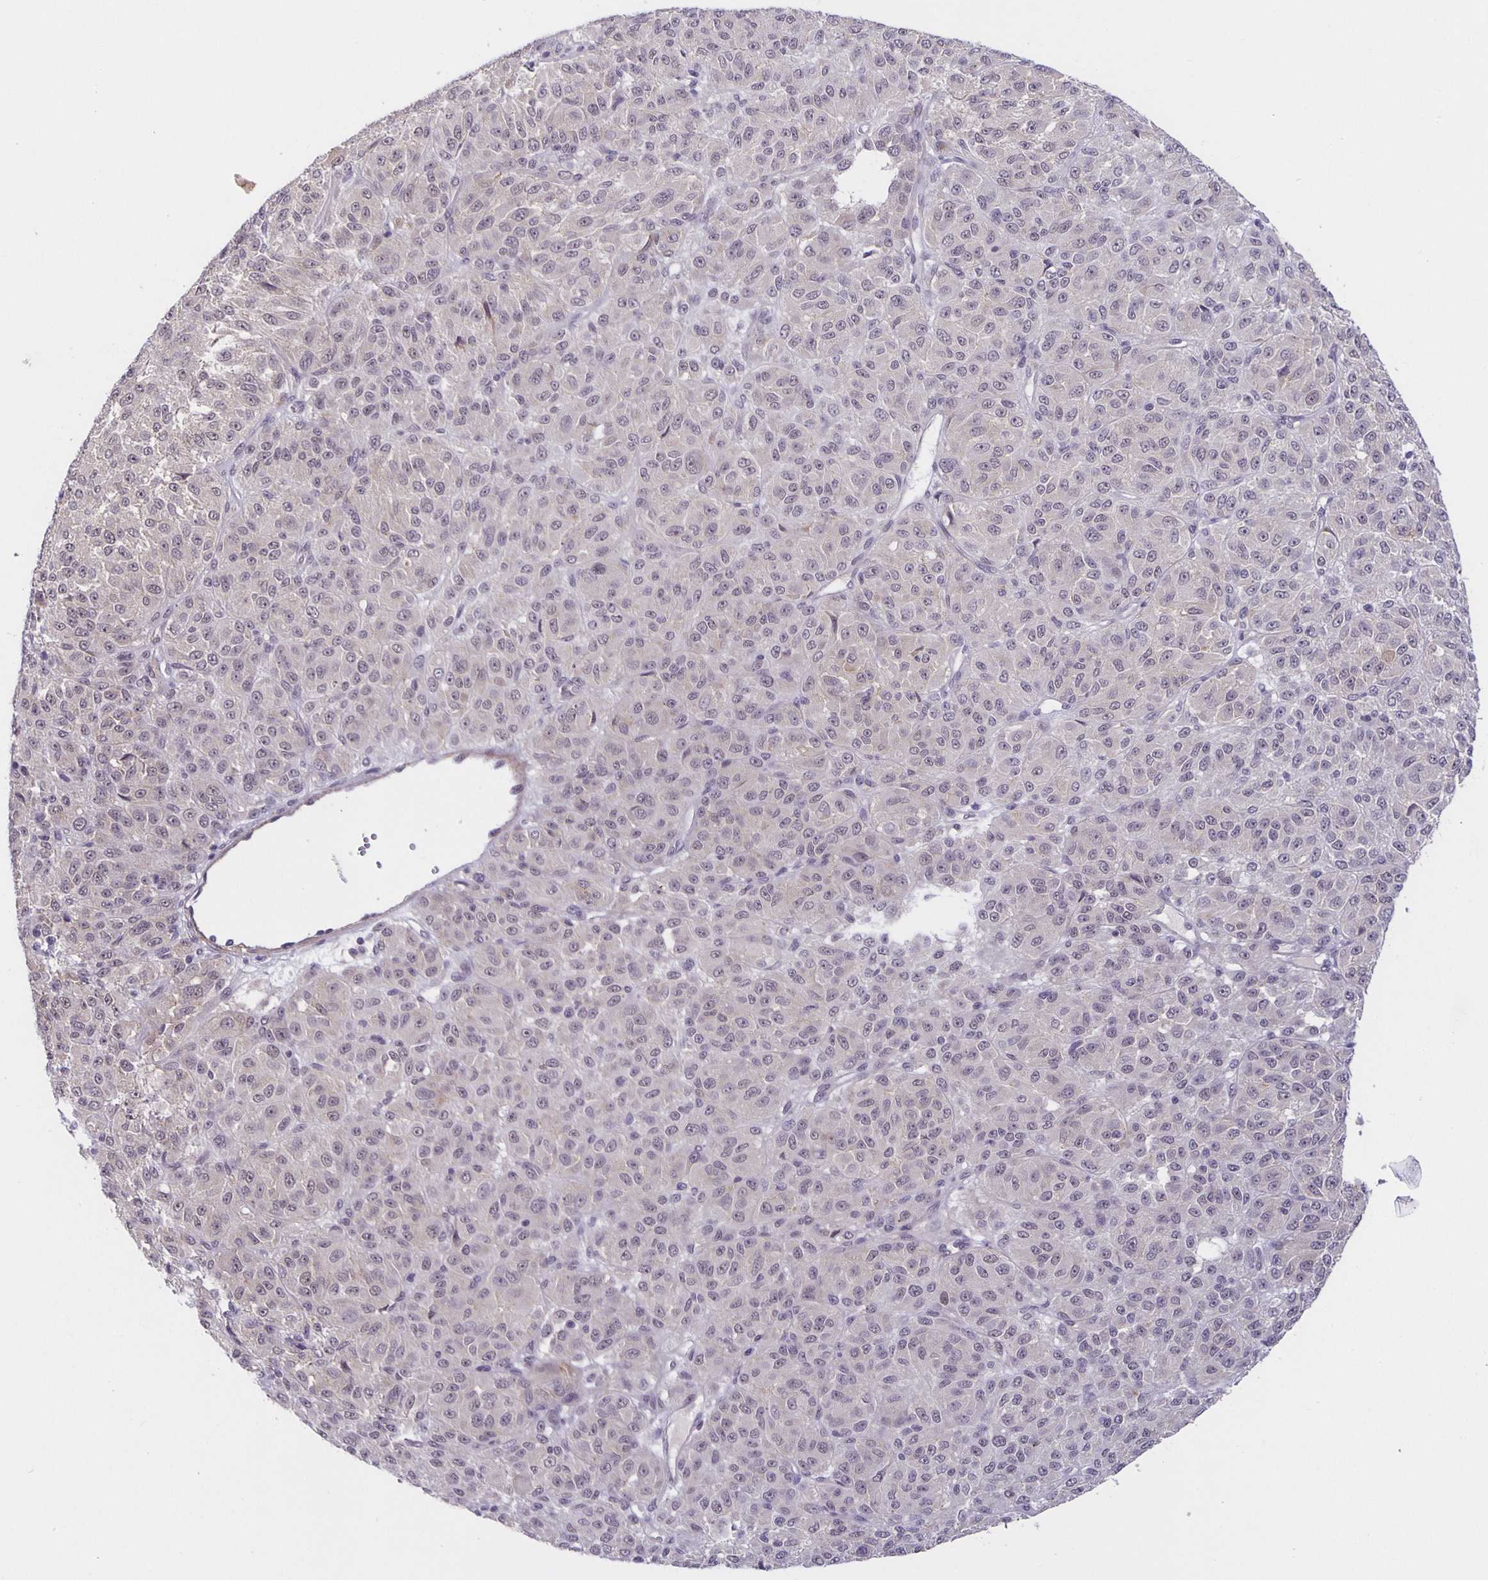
{"staining": {"intensity": "negative", "quantity": "none", "location": "none"}, "tissue": "melanoma", "cell_type": "Tumor cells", "image_type": "cancer", "snomed": [{"axis": "morphology", "description": "Malignant melanoma, Metastatic site"}, {"axis": "topography", "description": "Brain"}], "caption": "A high-resolution image shows immunohistochemistry (IHC) staining of melanoma, which reveals no significant staining in tumor cells. Nuclei are stained in blue.", "gene": "ARVCF", "patient": {"sex": "female", "age": 56}}